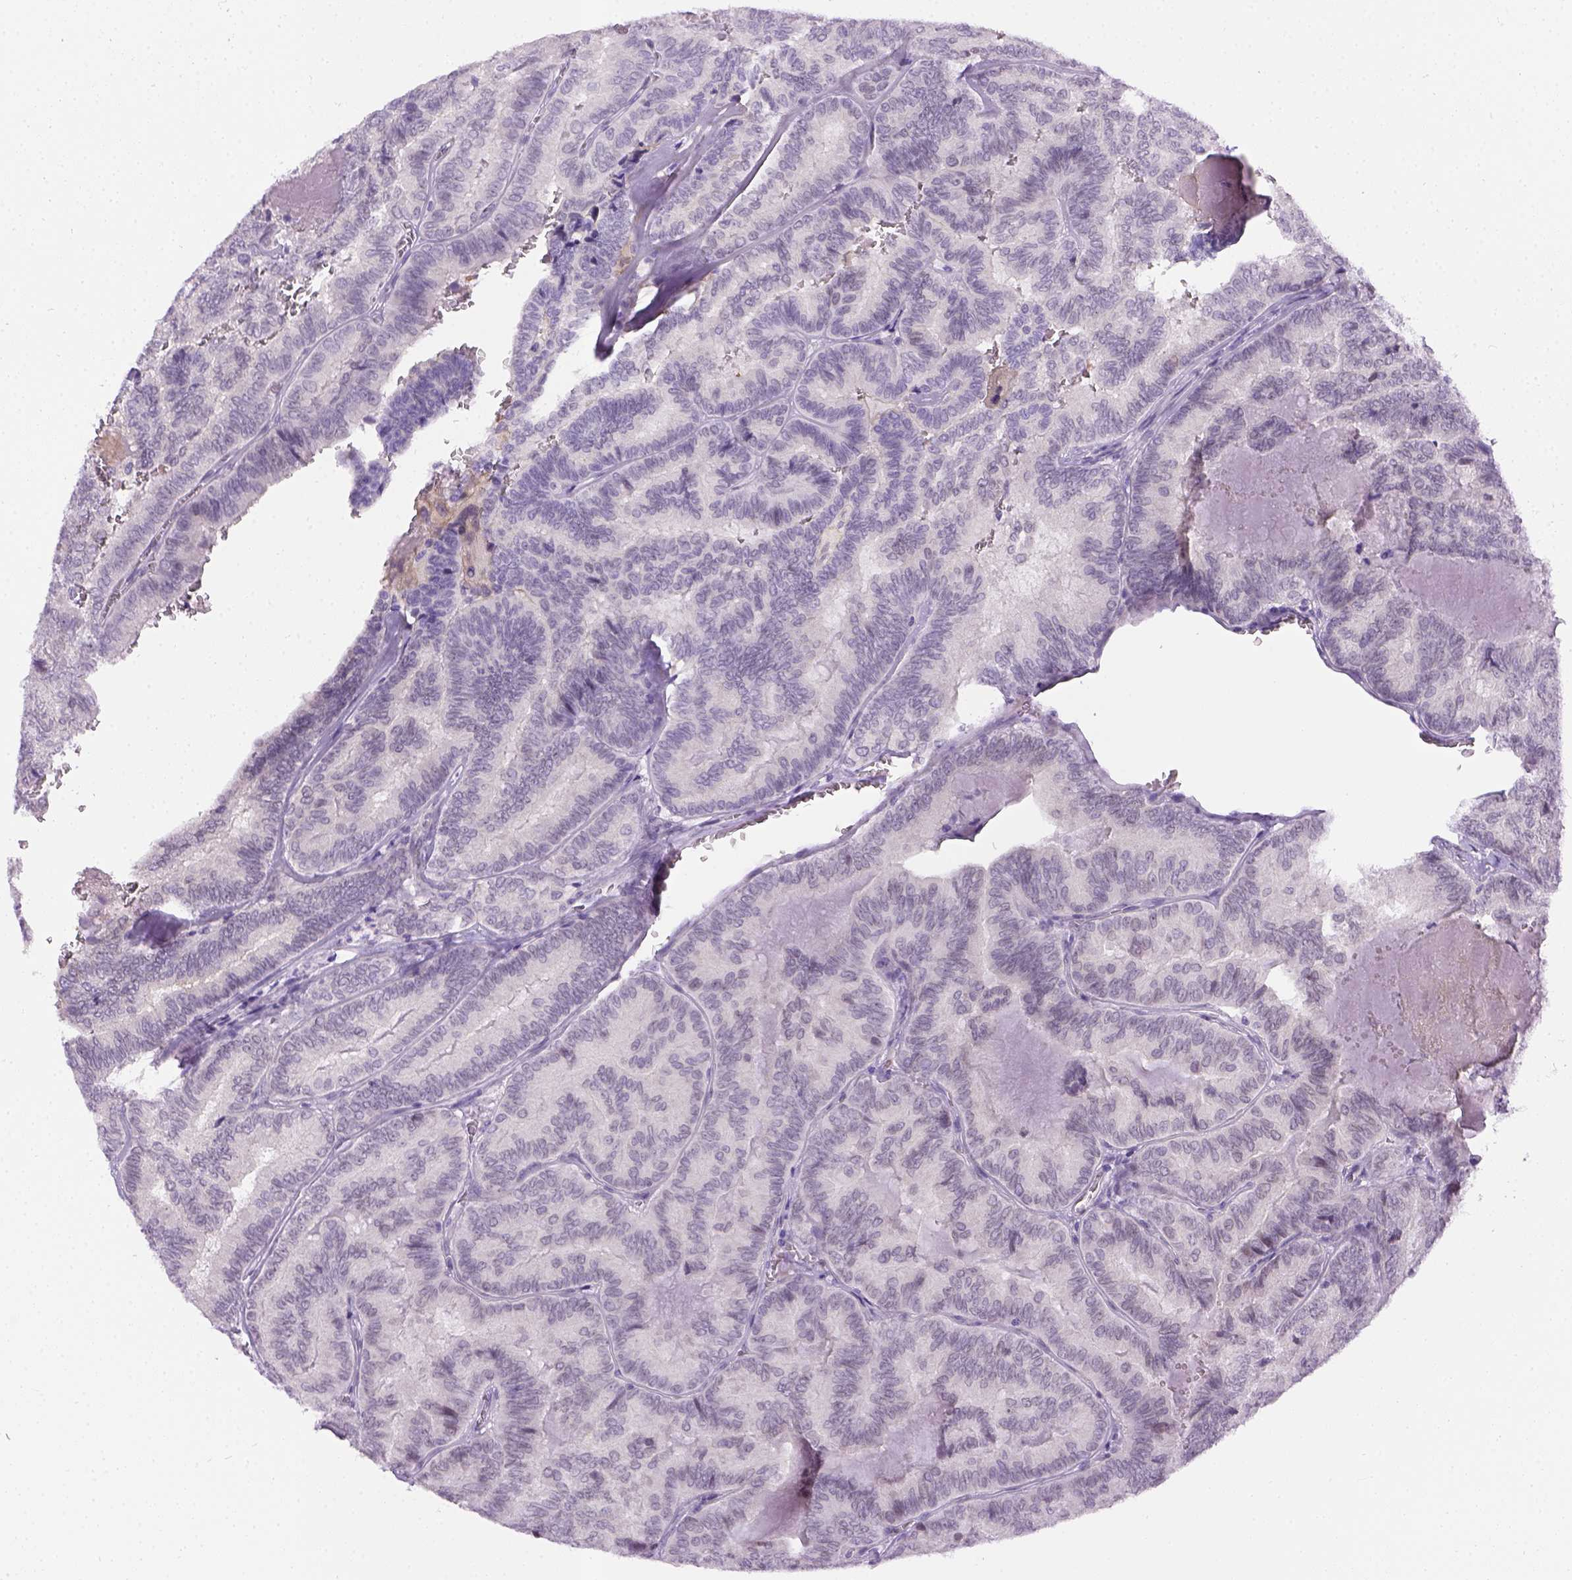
{"staining": {"intensity": "negative", "quantity": "none", "location": "none"}, "tissue": "thyroid cancer", "cell_type": "Tumor cells", "image_type": "cancer", "snomed": [{"axis": "morphology", "description": "Papillary adenocarcinoma, NOS"}, {"axis": "topography", "description": "Thyroid gland"}], "caption": "This is an IHC histopathology image of human thyroid cancer. There is no positivity in tumor cells.", "gene": "FAM184B", "patient": {"sex": "female", "age": 75}}